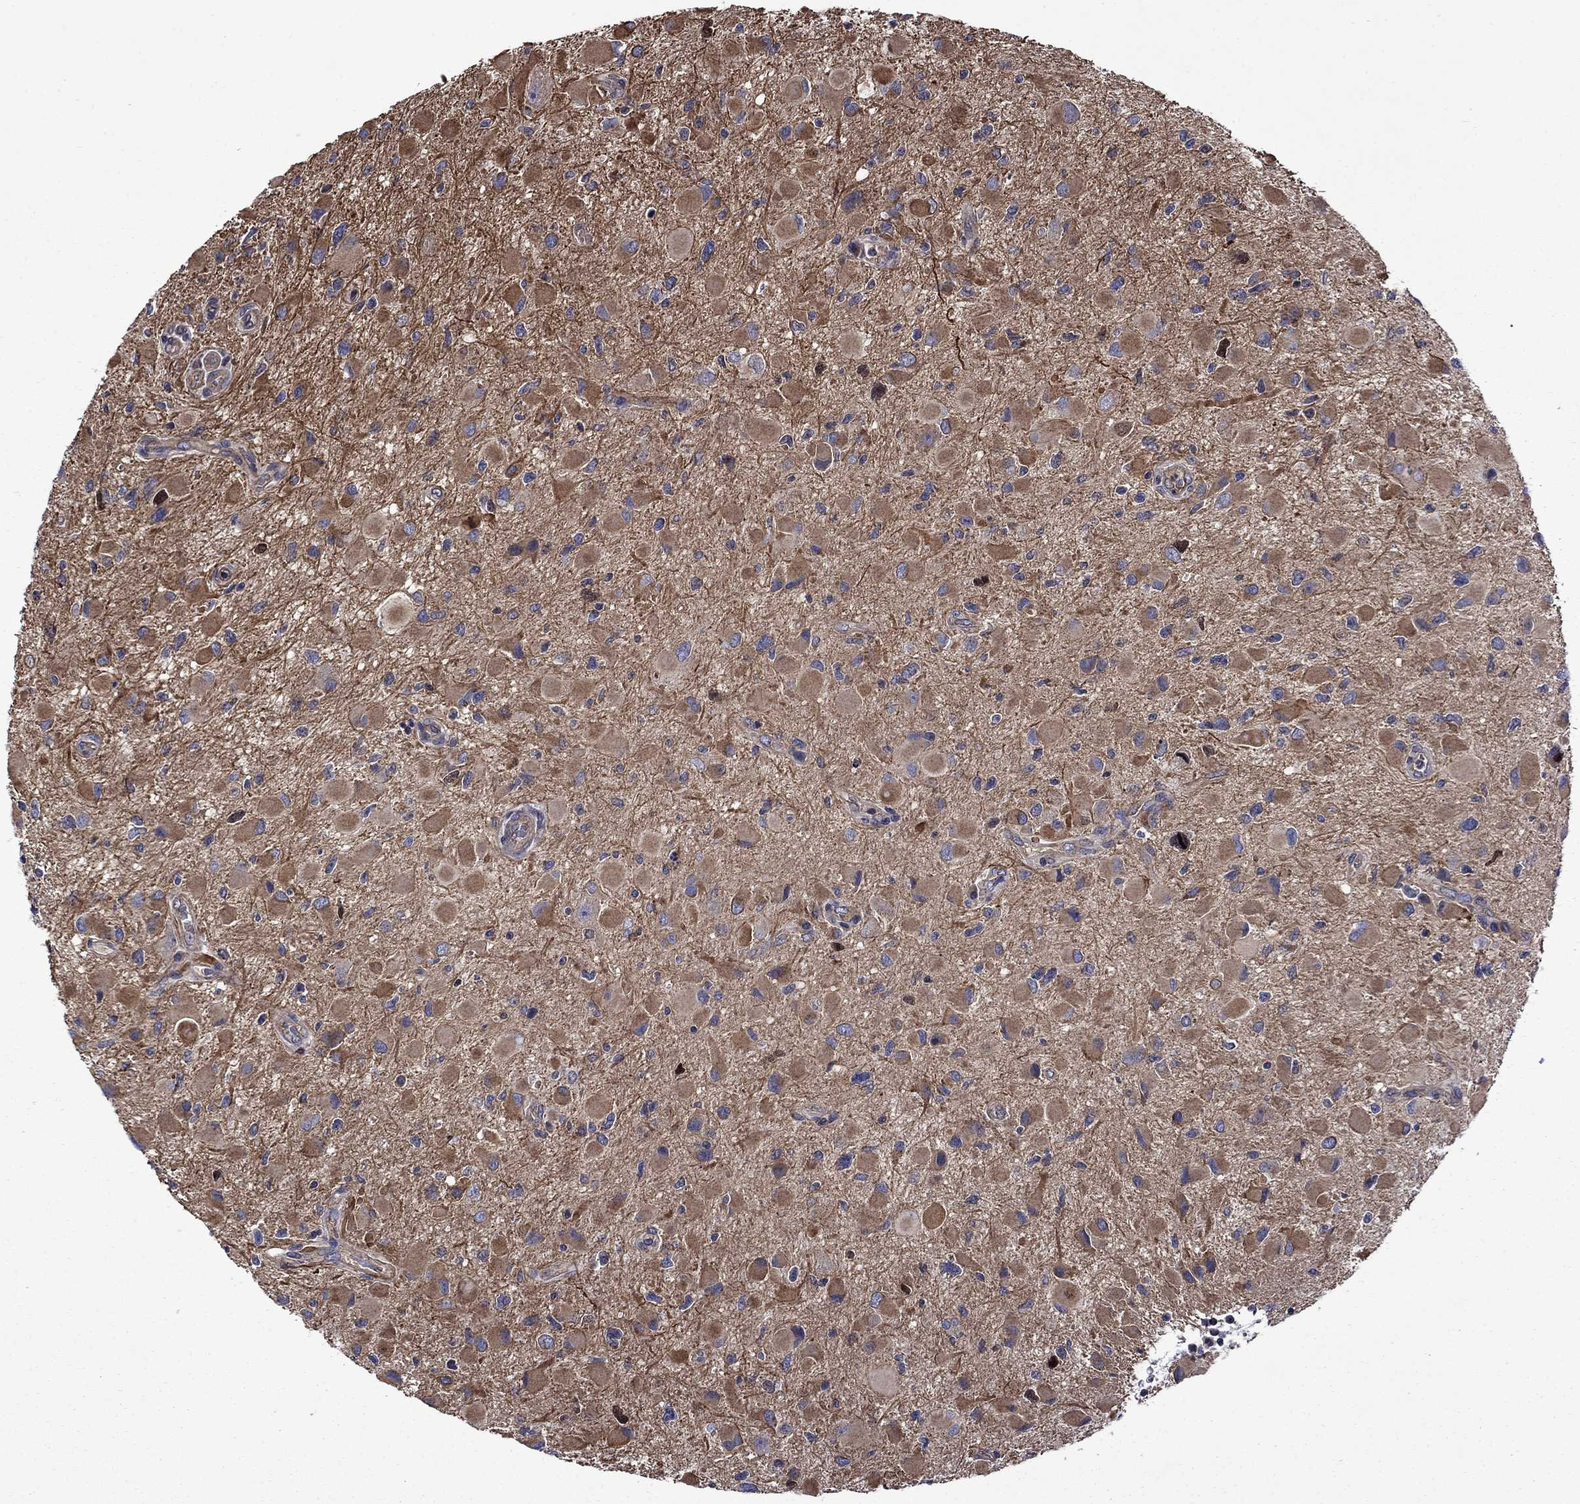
{"staining": {"intensity": "moderate", "quantity": "25%-75%", "location": "cytoplasmic/membranous"}, "tissue": "glioma", "cell_type": "Tumor cells", "image_type": "cancer", "snomed": [{"axis": "morphology", "description": "Glioma, malignant, Low grade"}, {"axis": "topography", "description": "Brain"}], "caption": "Immunohistochemistry (DAB) staining of human malignant low-grade glioma demonstrates moderate cytoplasmic/membranous protein staining in about 25%-75% of tumor cells.", "gene": "KIF22", "patient": {"sex": "female", "age": 32}}